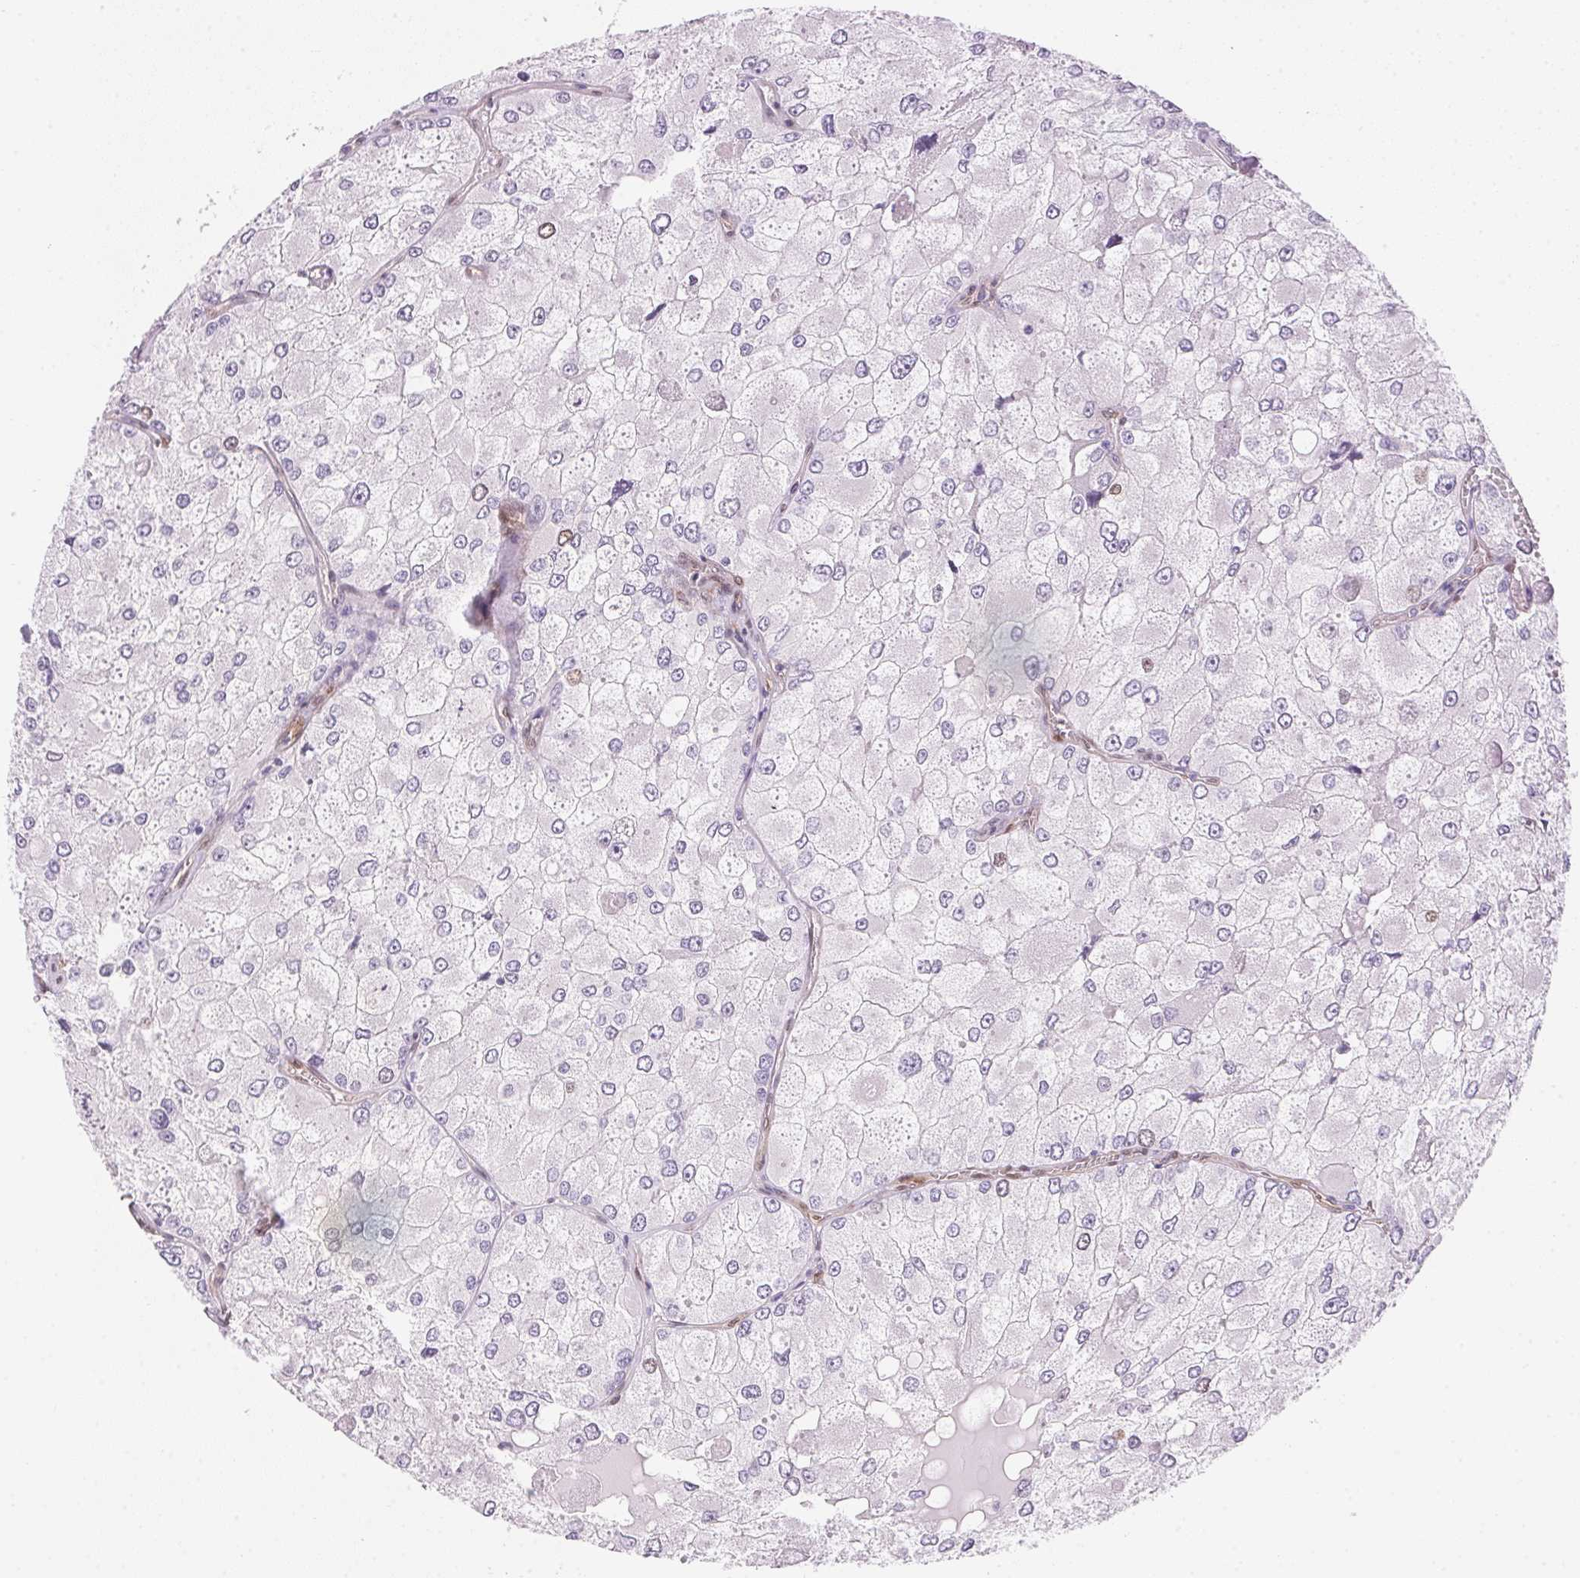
{"staining": {"intensity": "negative", "quantity": "none", "location": "none"}, "tissue": "renal cancer", "cell_type": "Tumor cells", "image_type": "cancer", "snomed": [{"axis": "morphology", "description": "Adenocarcinoma, NOS"}, {"axis": "topography", "description": "Kidney"}], "caption": "This is an IHC photomicrograph of human renal cancer (adenocarcinoma). There is no expression in tumor cells.", "gene": "SMTN", "patient": {"sex": "female", "age": 70}}